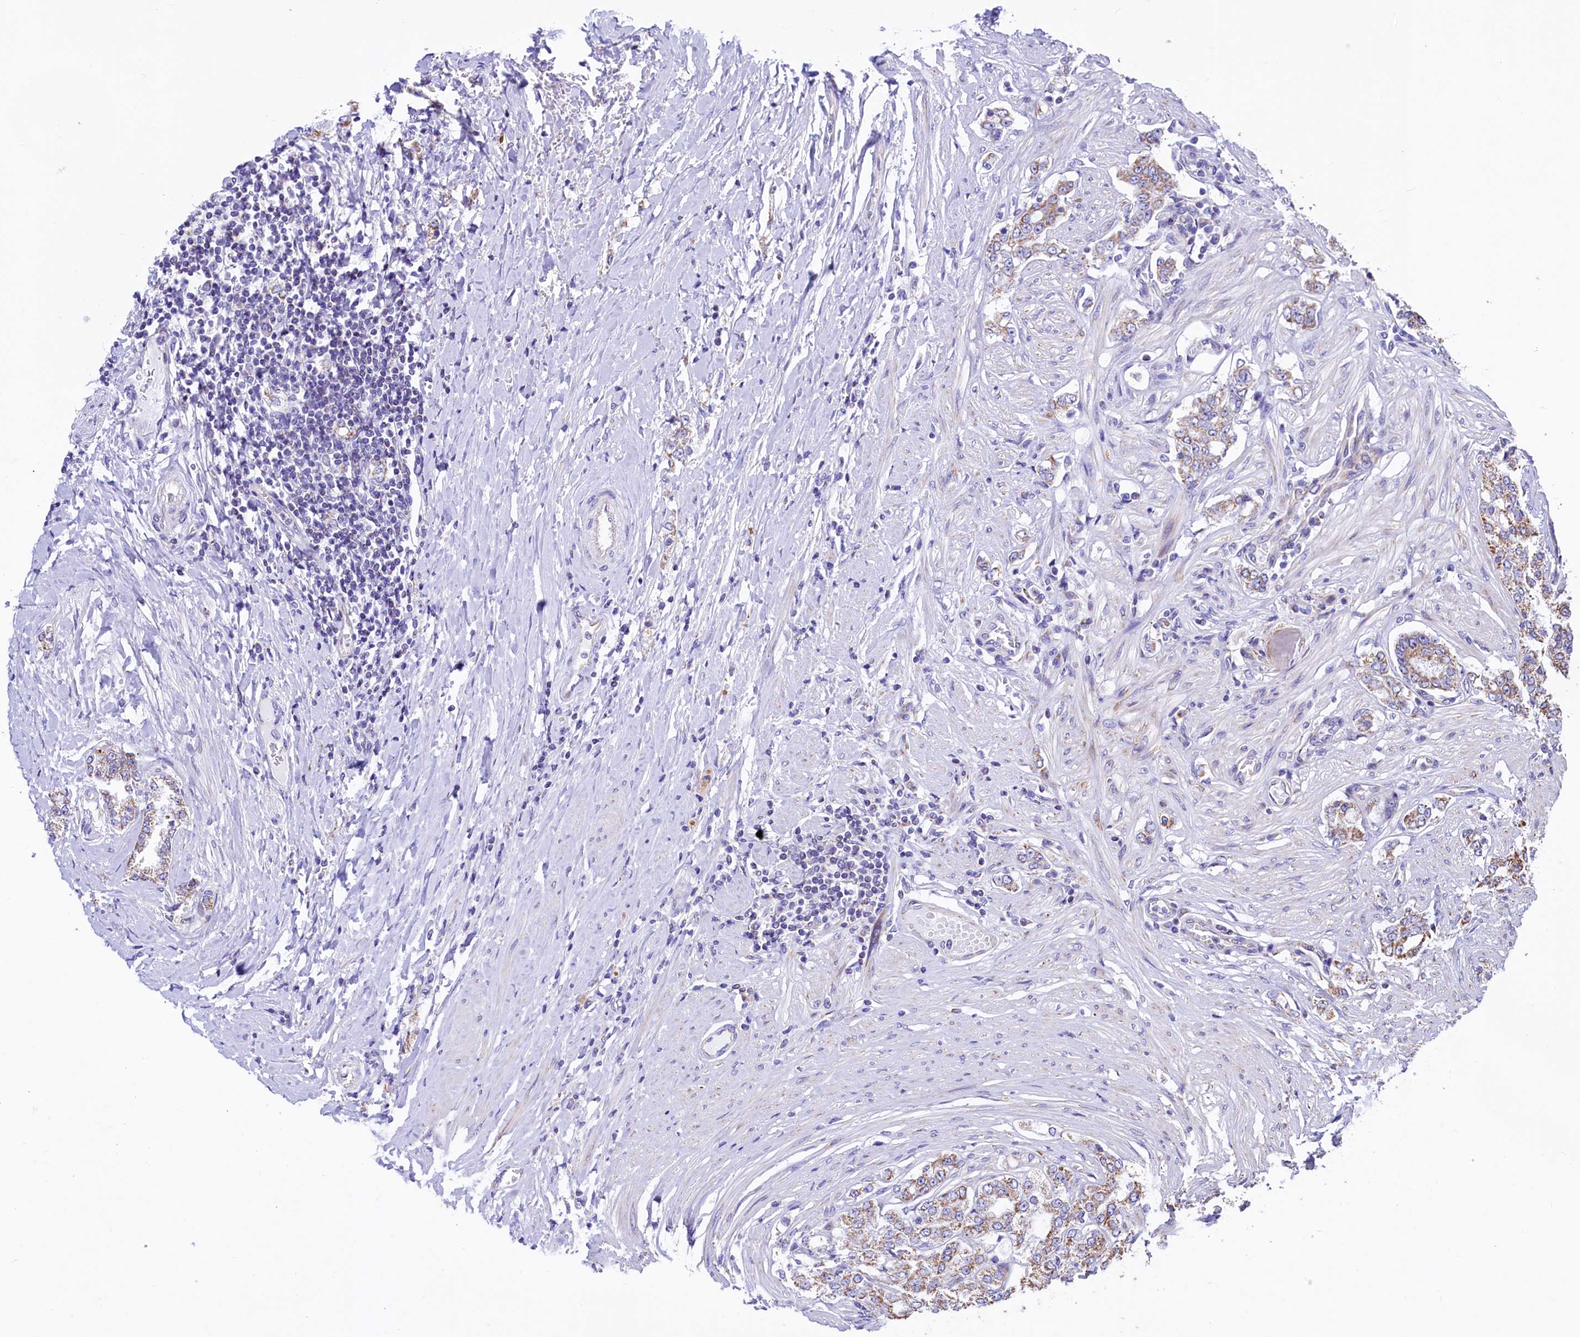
{"staining": {"intensity": "weak", "quantity": "25%-75%", "location": "cytoplasmic/membranous"}, "tissue": "prostate cancer", "cell_type": "Tumor cells", "image_type": "cancer", "snomed": [{"axis": "morphology", "description": "Adenocarcinoma, High grade"}, {"axis": "topography", "description": "Prostate"}], "caption": "Tumor cells display weak cytoplasmic/membranous expression in approximately 25%-75% of cells in prostate cancer (adenocarcinoma (high-grade)). (Stains: DAB (3,3'-diaminobenzidine) in brown, nuclei in blue, Microscopy: brightfield microscopy at high magnification).", "gene": "VWCE", "patient": {"sex": "male", "age": 64}}